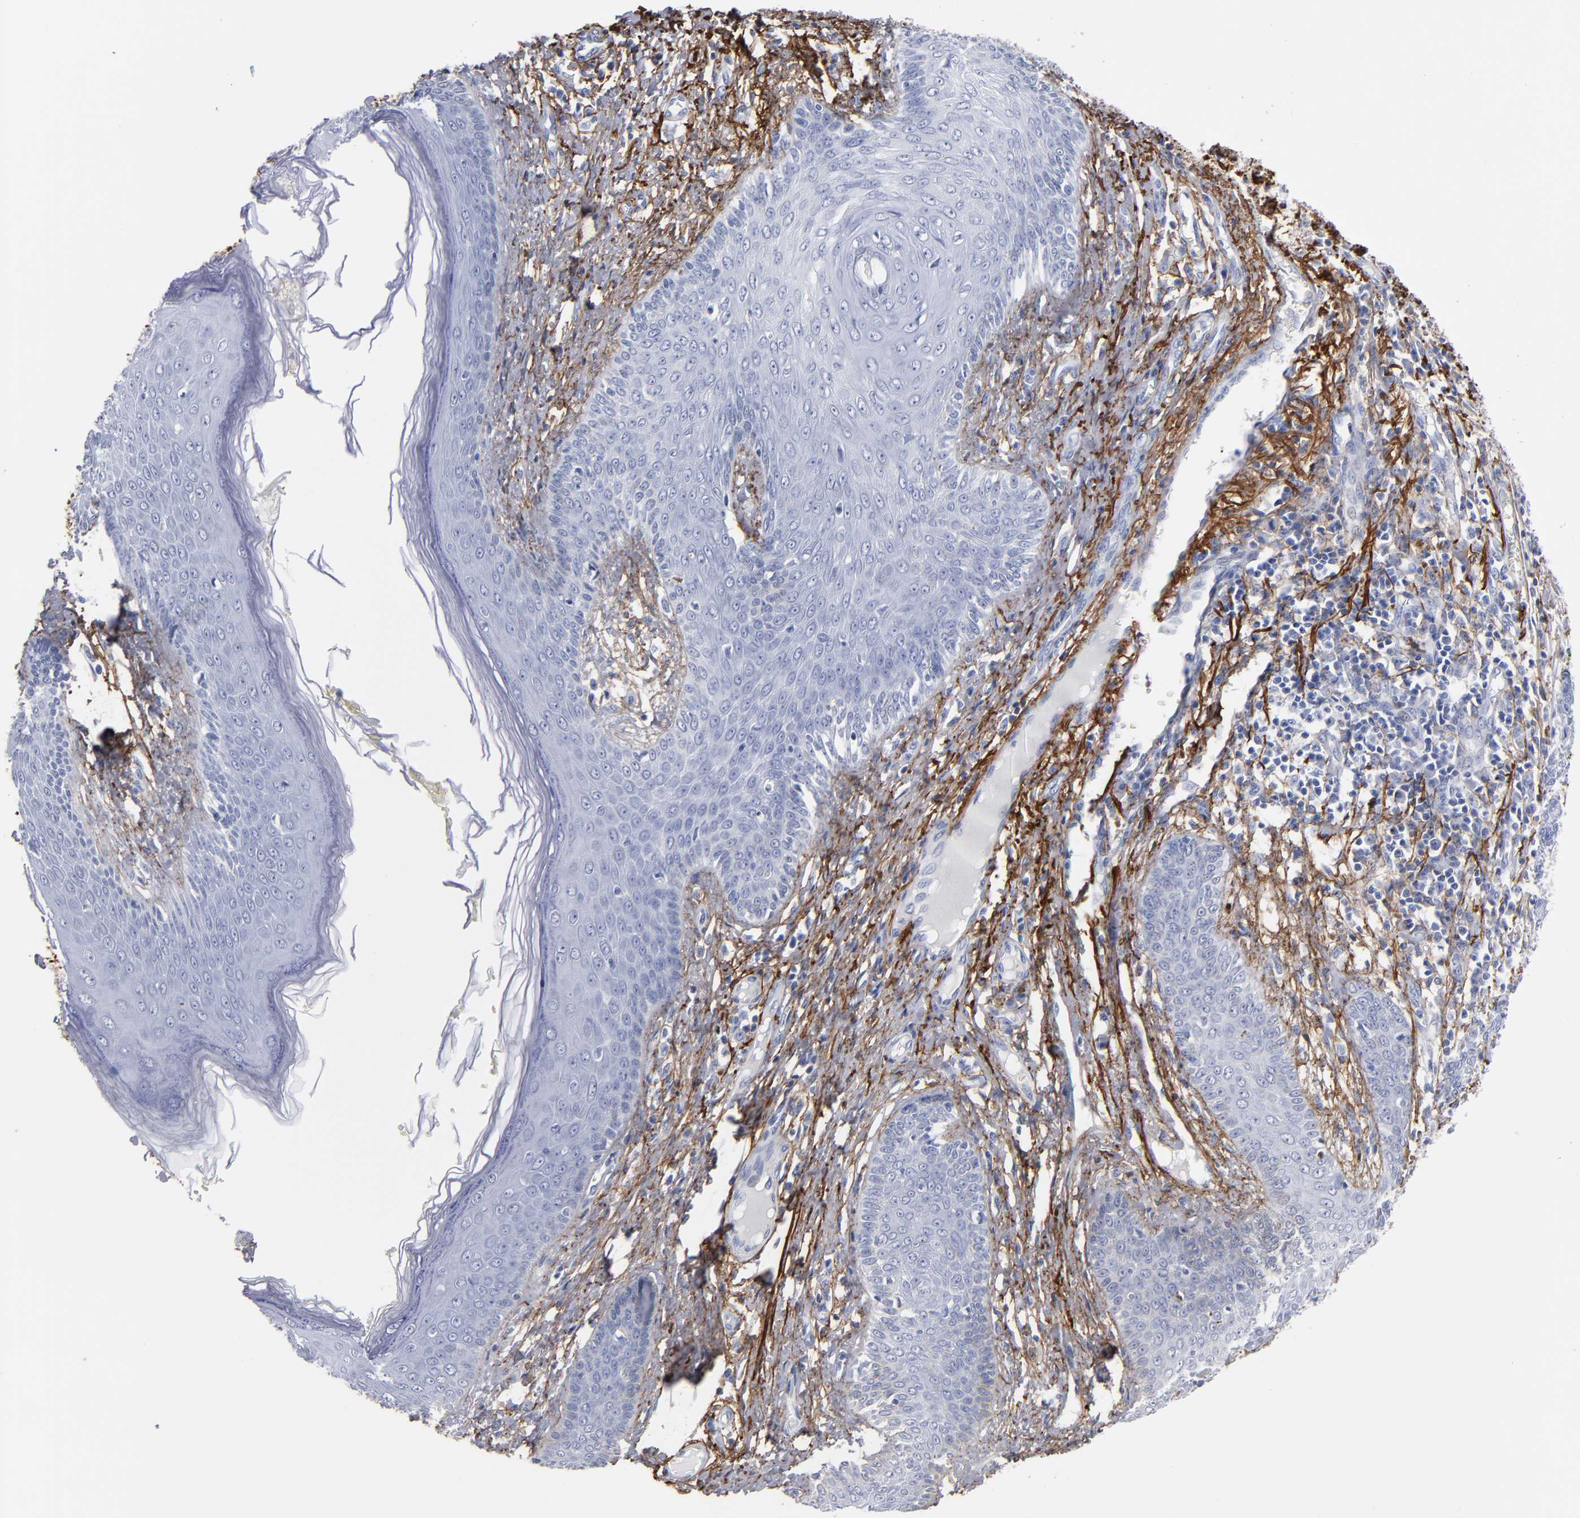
{"staining": {"intensity": "negative", "quantity": "none", "location": "none"}, "tissue": "skin cancer", "cell_type": "Tumor cells", "image_type": "cancer", "snomed": [{"axis": "morphology", "description": "Basal cell carcinoma"}, {"axis": "topography", "description": "Skin"}], "caption": "Tumor cells show no significant protein expression in basal cell carcinoma (skin). The staining was performed using DAB (3,3'-diaminobenzidine) to visualize the protein expression in brown, while the nuclei were stained in blue with hematoxylin (Magnification: 20x).", "gene": "EMILIN1", "patient": {"sex": "female", "age": 64}}